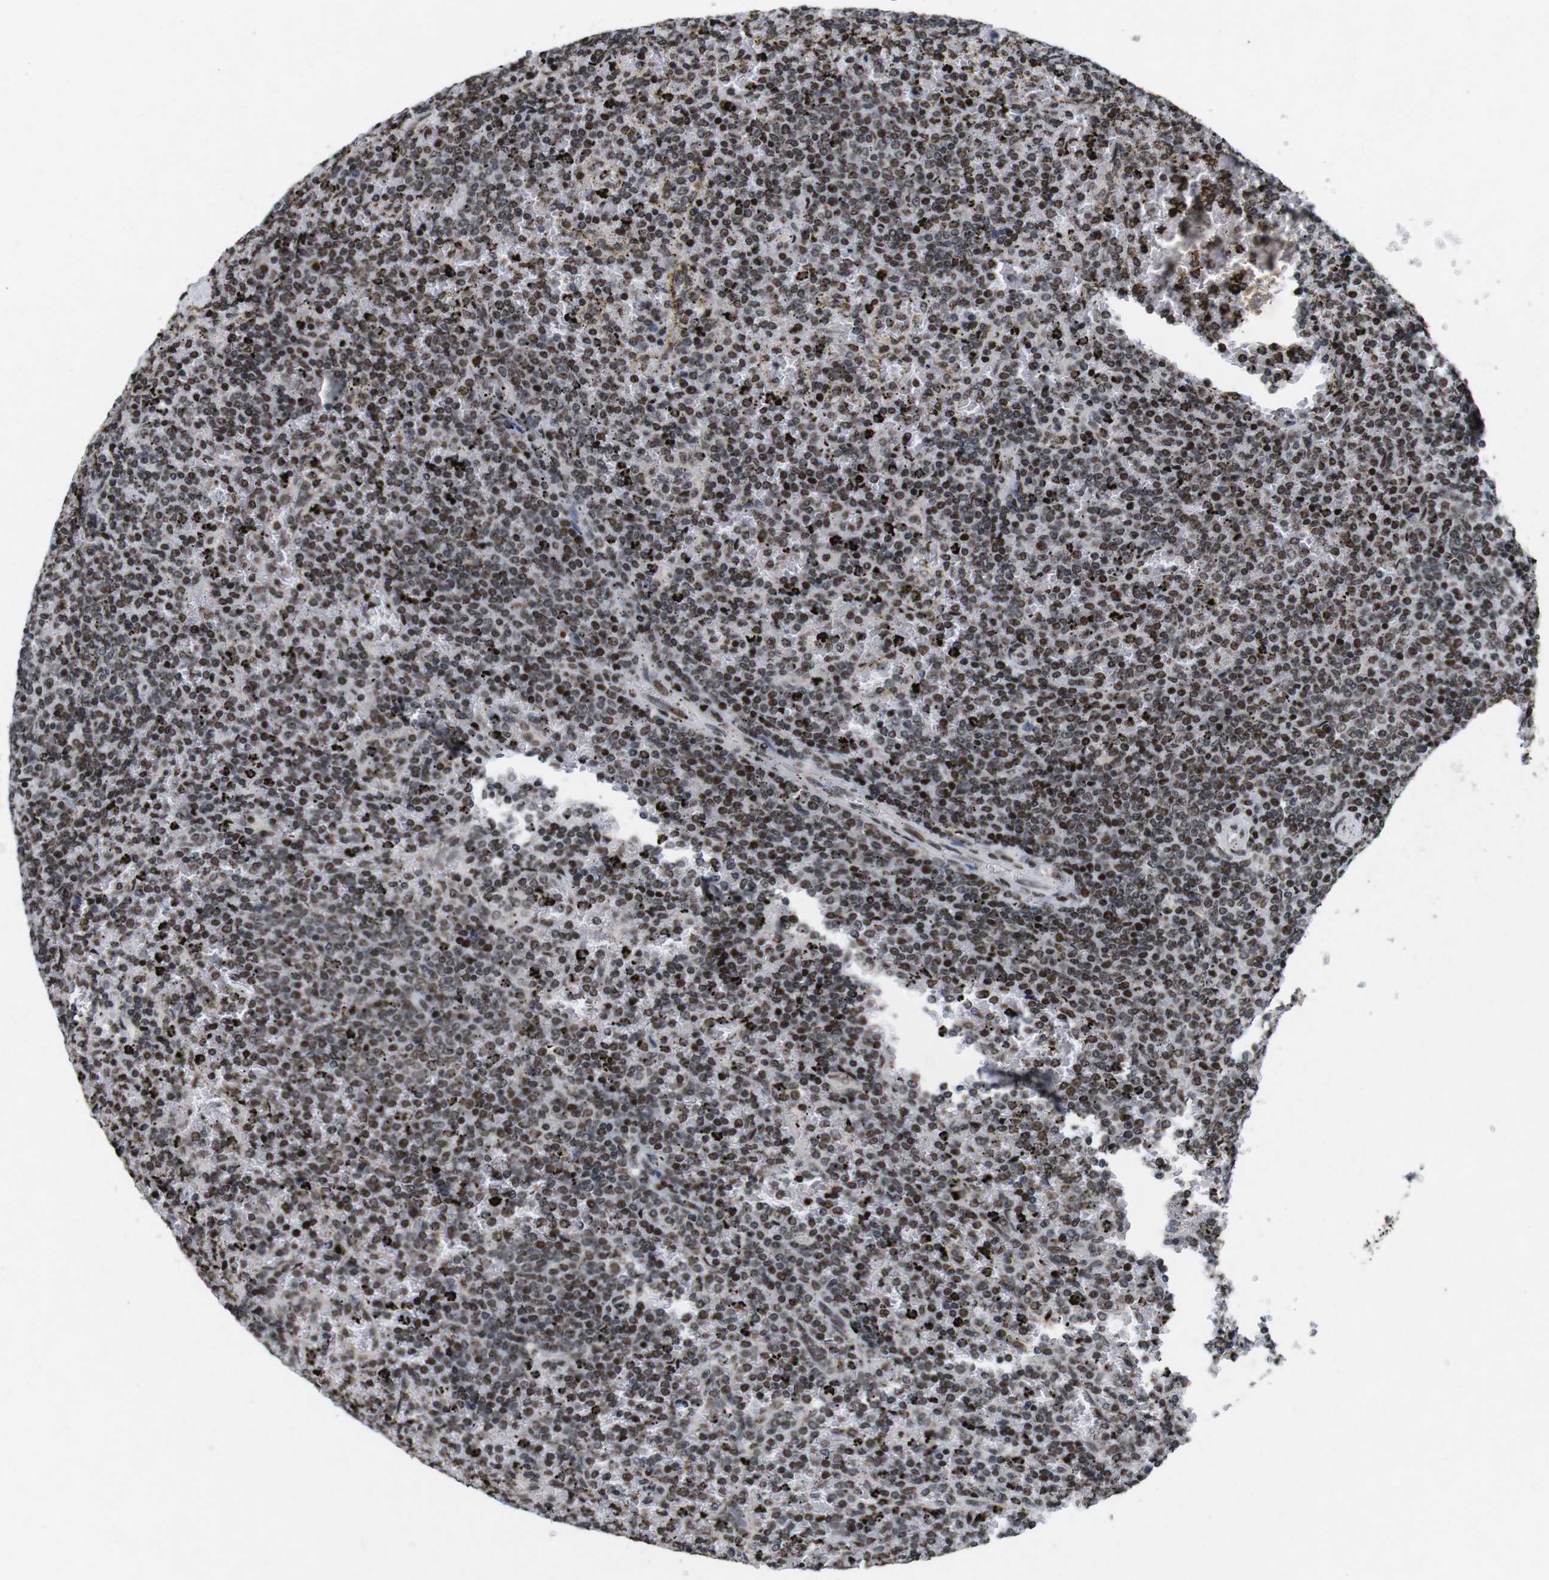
{"staining": {"intensity": "strong", "quantity": ">75%", "location": "nuclear"}, "tissue": "lymphoma", "cell_type": "Tumor cells", "image_type": "cancer", "snomed": [{"axis": "morphology", "description": "Malignant lymphoma, non-Hodgkin's type, Low grade"}, {"axis": "topography", "description": "Spleen"}], "caption": "Immunohistochemical staining of human lymphoma exhibits high levels of strong nuclear protein positivity in approximately >75% of tumor cells.", "gene": "MAGEH1", "patient": {"sex": "female", "age": 77}}